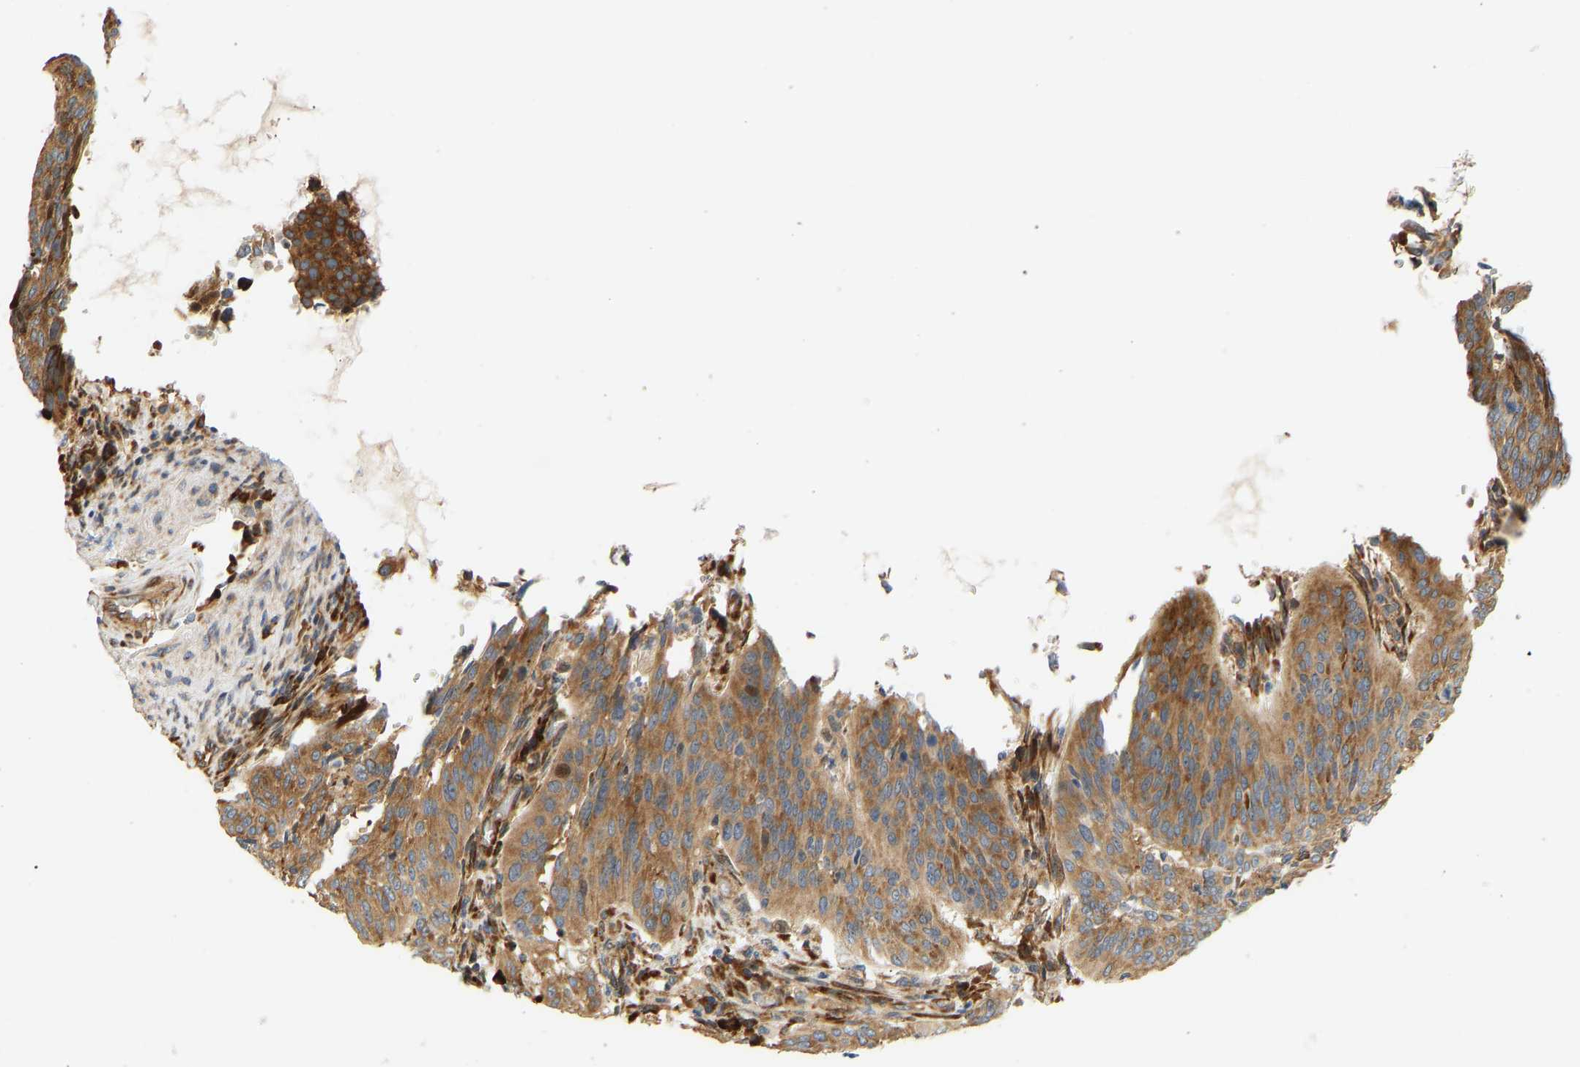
{"staining": {"intensity": "moderate", "quantity": ">75%", "location": "cytoplasmic/membranous"}, "tissue": "cervical cancer", "cell_type": "Tumor cells", "image_type": "cancer", "snomed": [{"axis": "morphology", "description": "Normal tissue, NOS"}, {"axis": "morphology", "description": "Squamous cell carcinoma, NOS"}, {"axis": "topography", "description": "Cervix"}], "caption": "The photomicrograph reveals staining of squamous cell carcinoma (cervical), revealing moderate cytoplasmic/membranous protein staining (brown color) within tumor cells.", "gene": "RPS14", "patient": {"sex": "female", "age": 39}}